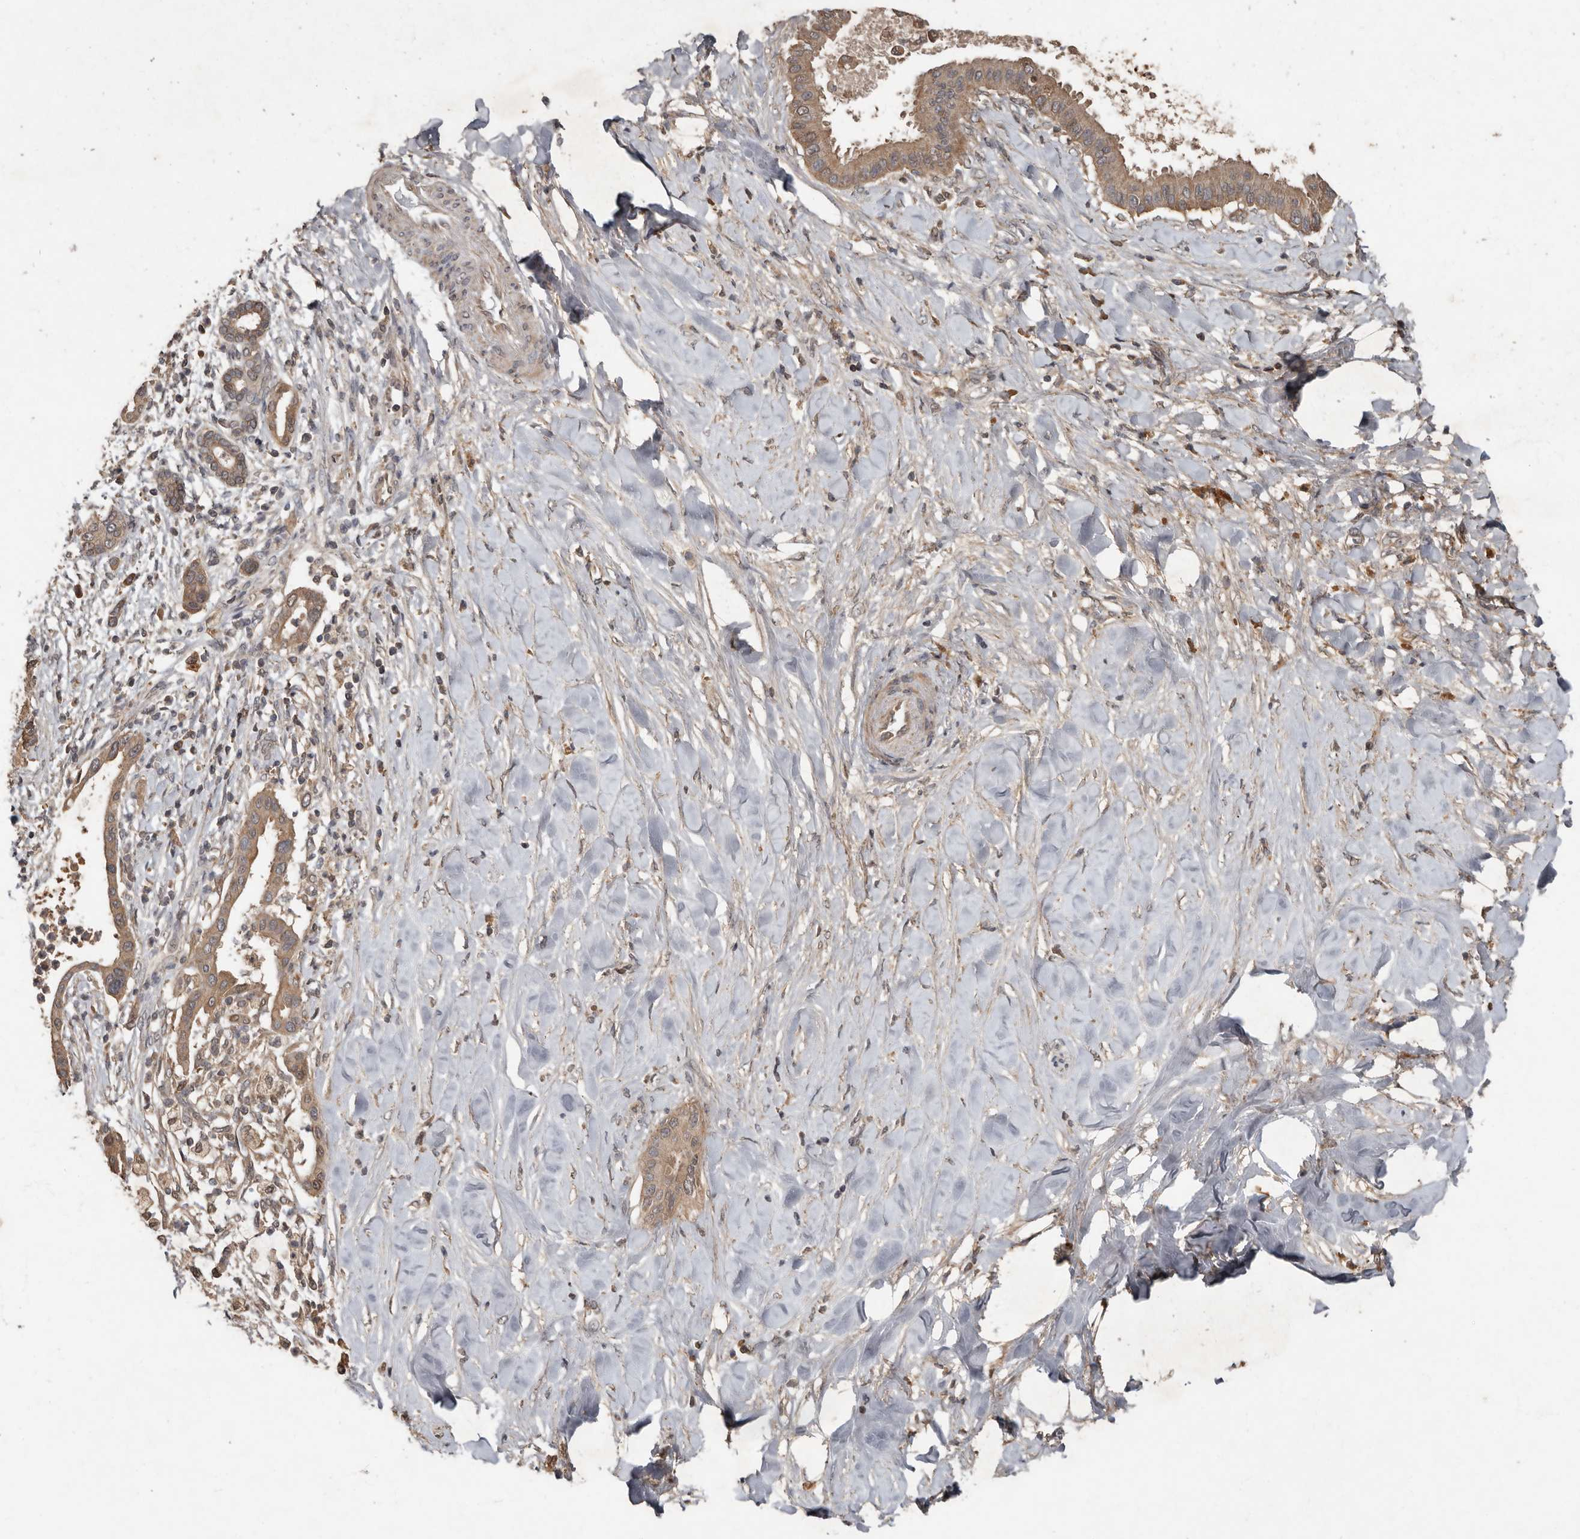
{"staining": {"intensity": "moderate", "quantity": ">75%", "location": "cytoplasmic/membranous"}, "tissue": "liver cancer", "cell_type": "Tumor cells", "image_type": "cancer", "snomed": [{"axis": "morphology", "description": "Cholangiocarcinoma"}, {"axis": "topography", "description": "Liver"}], "caption": "Brown immunohistochemical staining in human liver cholangiocarcinoma displays moderate cytoplasmic/membranous expression in approximately >75% of tumor cells.", "gene": "KIF26B", "patient": {"sex": "female", "age": 54}}